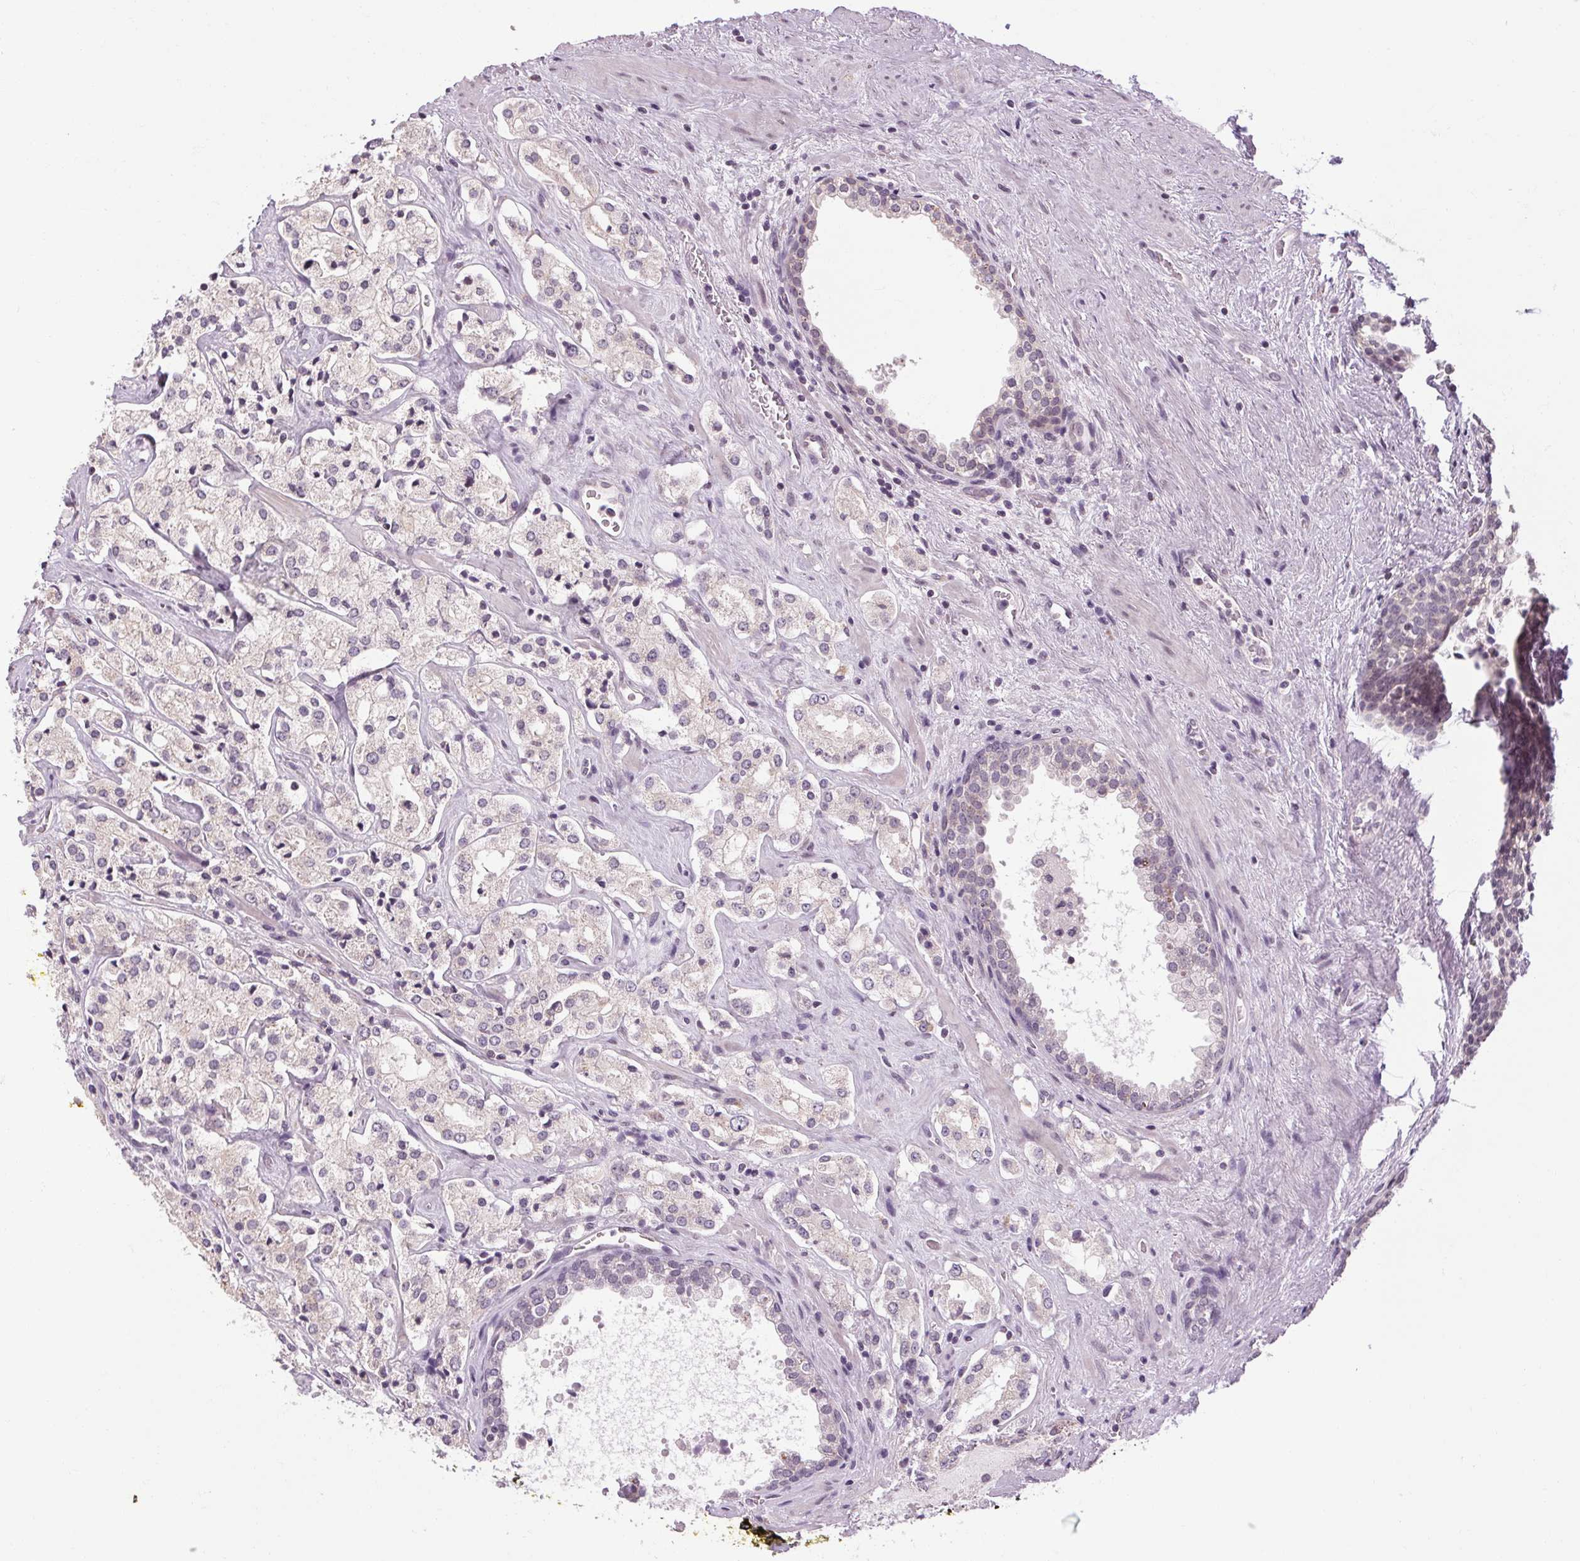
{"staining": {"intensity": "negative", "quantity": "none", "location": "none"}, "tissue": "prostate cancer", "cell_type": "Tumor cells", "image_type": "cancer", "snomed": [{"axis": "morphology", "description": "Adenocarcinoma, NOS"}, {"axis": "topography", "description": "Prostate"}], "caption": "Prostate cancer (adenocarcinoma) stained for a protein using immunohistochemistry exhibits no expression tumor cells.", "gene": "KLHL40", "patient": {"sex": "male", "age": 66}}